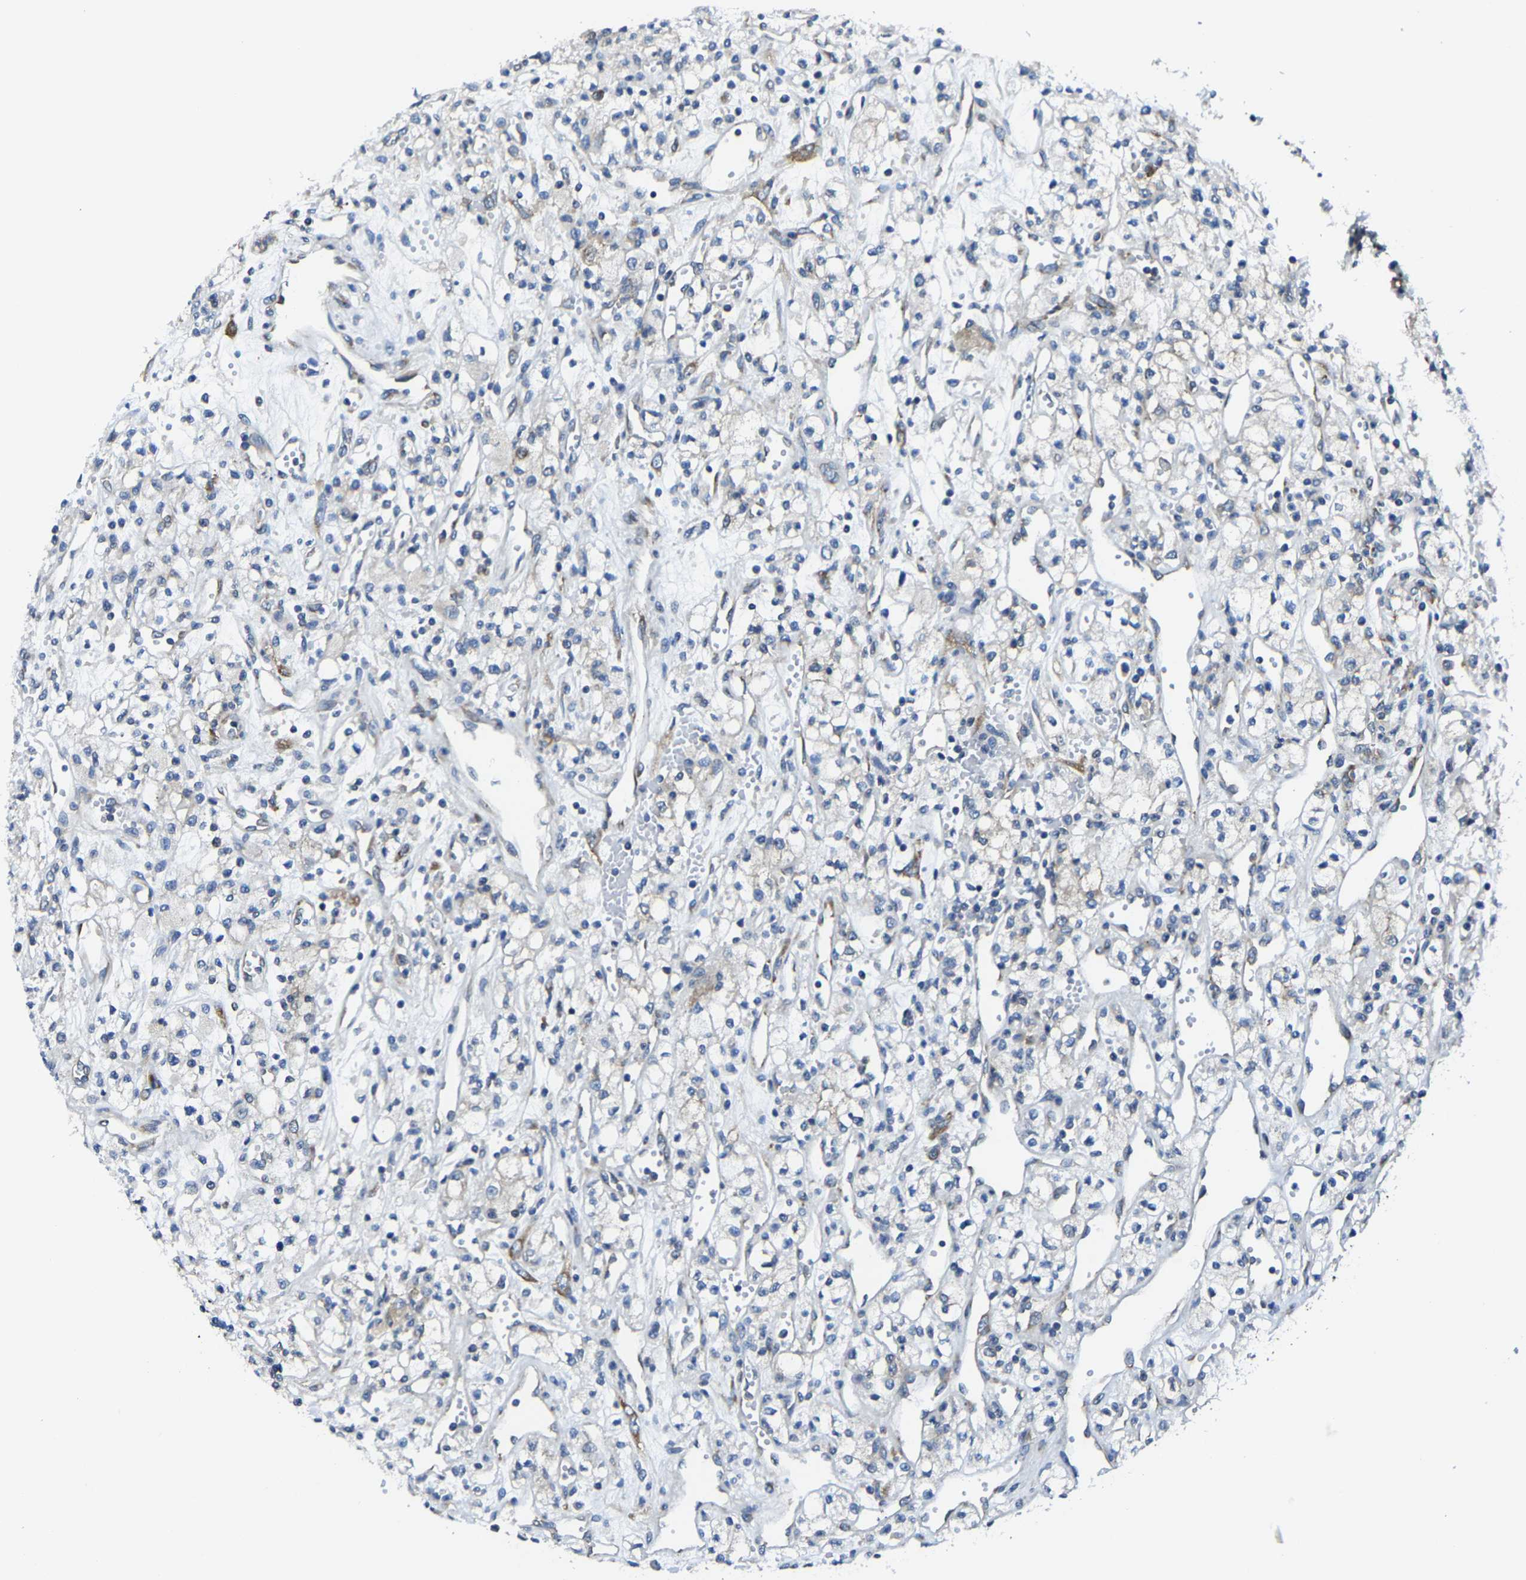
{"staining": {"intensity": "negative", "quantity": "none", "location": "none"}, "tissue": "renal cancer", "cell_type": "Tumor cells", "image_type": "cancer", "snomed": [{"axis": "morphology", "description": "Adenocarcinoma, NOS"}, {"axis": "topography", "description": "Kidney"}], "caption": "The IHC histopathology image has no significant expression in tumor cells of renal adenocarcinoma tissue. (DAB (3,3'-diaminobenzidine) IHC with hematoxylin counter stain).", "gene": "G3BP2", "patient": {"sex": "male", "age": 59}}